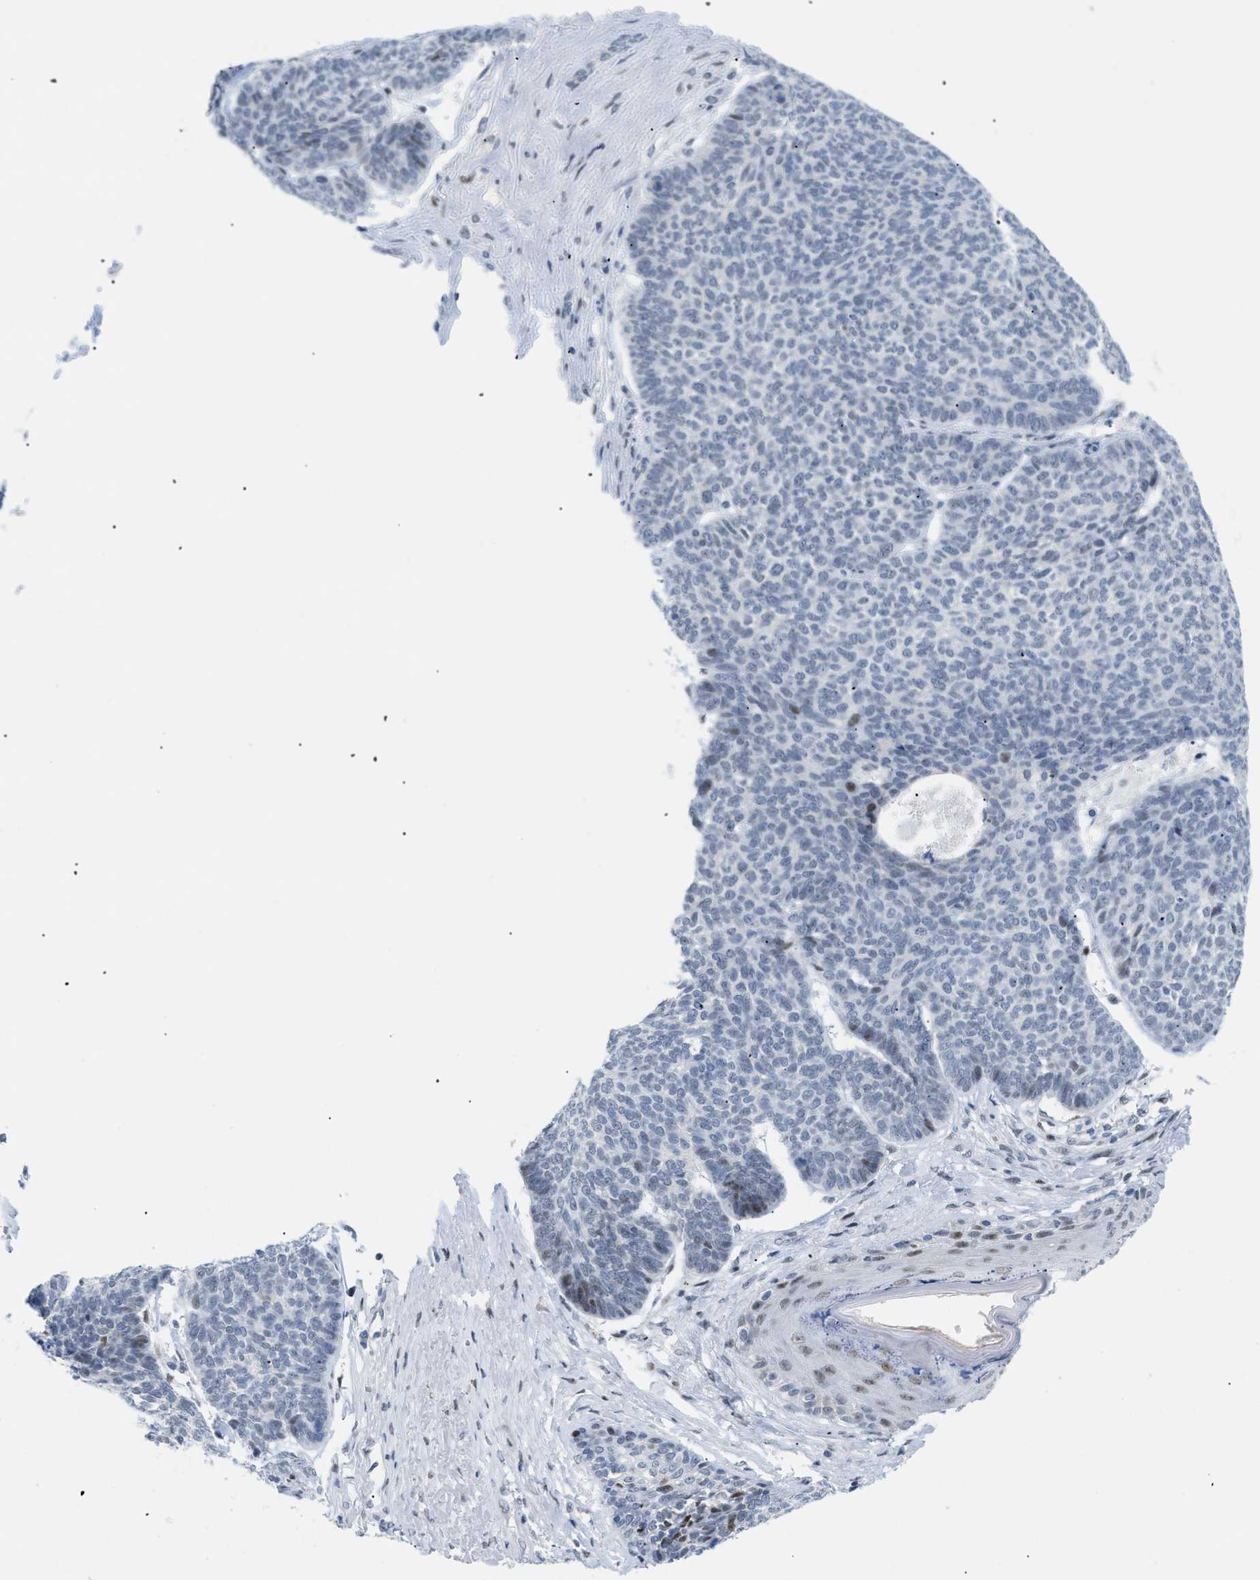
{"staining": {"intensity": "moderate", "quantity": "<25%", "location": "nuclear"}, "tissue": "skin cancer", "cell_type": "Tumor cells", "image_type": "cancer", "snomed": [{"axis": "morphology", "description": "Basal cell carcinoma"}, {"axis": "topography", "description": "Skin"}], "caption": "Skin cancer stained for a protein (brown) displays moderate nuclear positive expression in approximately <25% of tumor cells.", "gene": "MED1", "patient": {"sex": "male", "age": 84}}